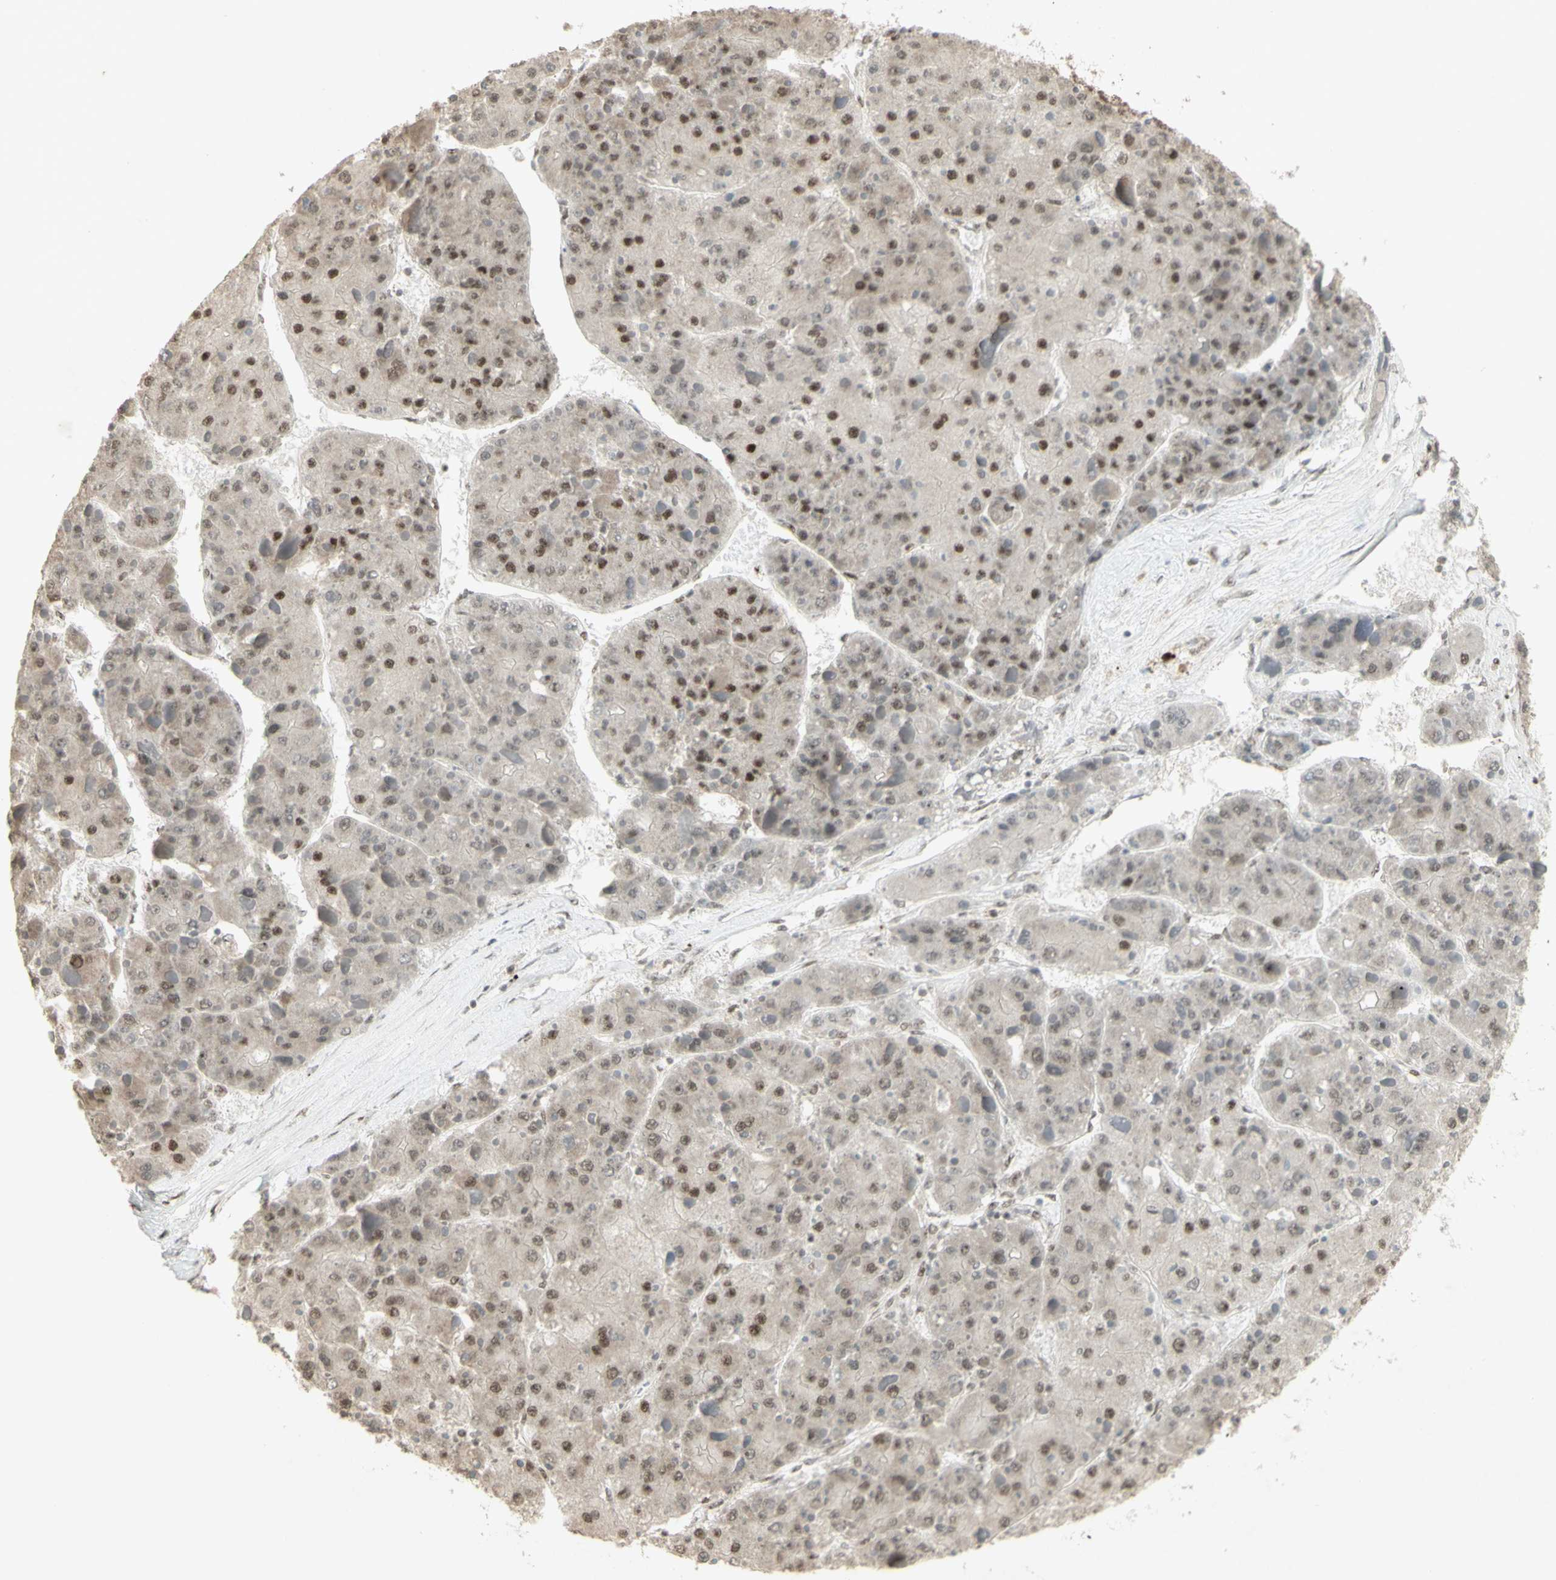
{"staining": {"intensity": "moderate", "quantity": "25%-75%", "location": "nuclear"}, "tissue": "liver cancer", "cell_type": "Tumor cells", "image_type": "cancer", "snomed": [{"axis": "morphology", "description": "Carcinoma, Hepatocellular, NOS"}, {"axis": "topography", "description": "Liver"}], "caption": "Liver cancer stained with a brown dye reveals moderate nuclear positive staining in about 25%-75% of tumor cells.", "gene": "CCNT1", "patient": {"sex": "female", "age": 73}}